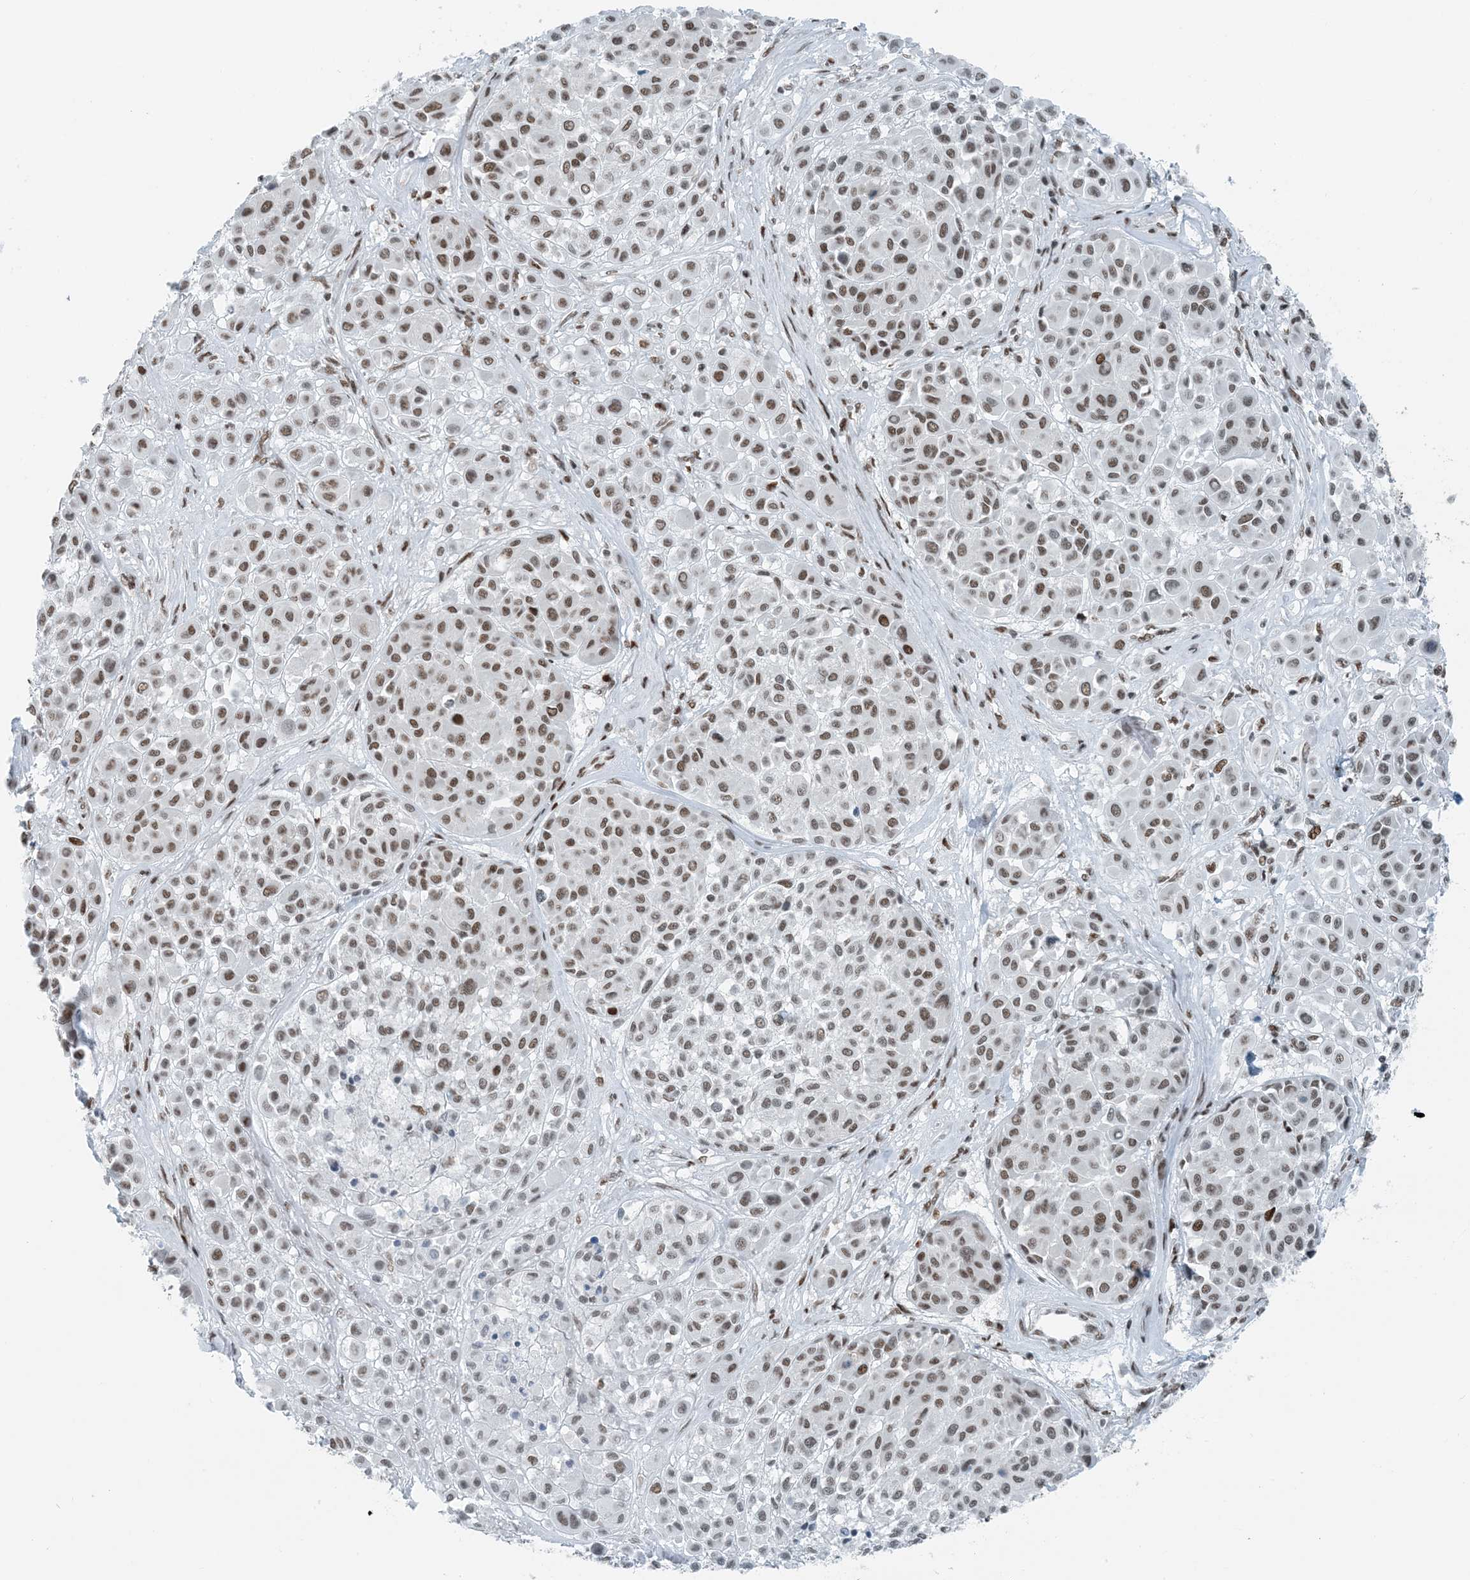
{"staining": {"intensity": "moderate", "quantity": "25%-75%", "location": "nuclear"}, "tissue": "melanoma", "cell_type": "Tumor cells", "image_type": "cancer", "snomed": [{"axis": "morphology", "description": "Malignant melanoma, Metastatic site"}, {"axis": "topography", "description": "Soft tissue"}], "caption": "Immunohistochemical staining of melanoma demonstrates moderate nuclear protein positivity in about 25%-75% of tumor cells.", "gene": "ZNF500", "patient": {"sex": "male", "age": 41}}